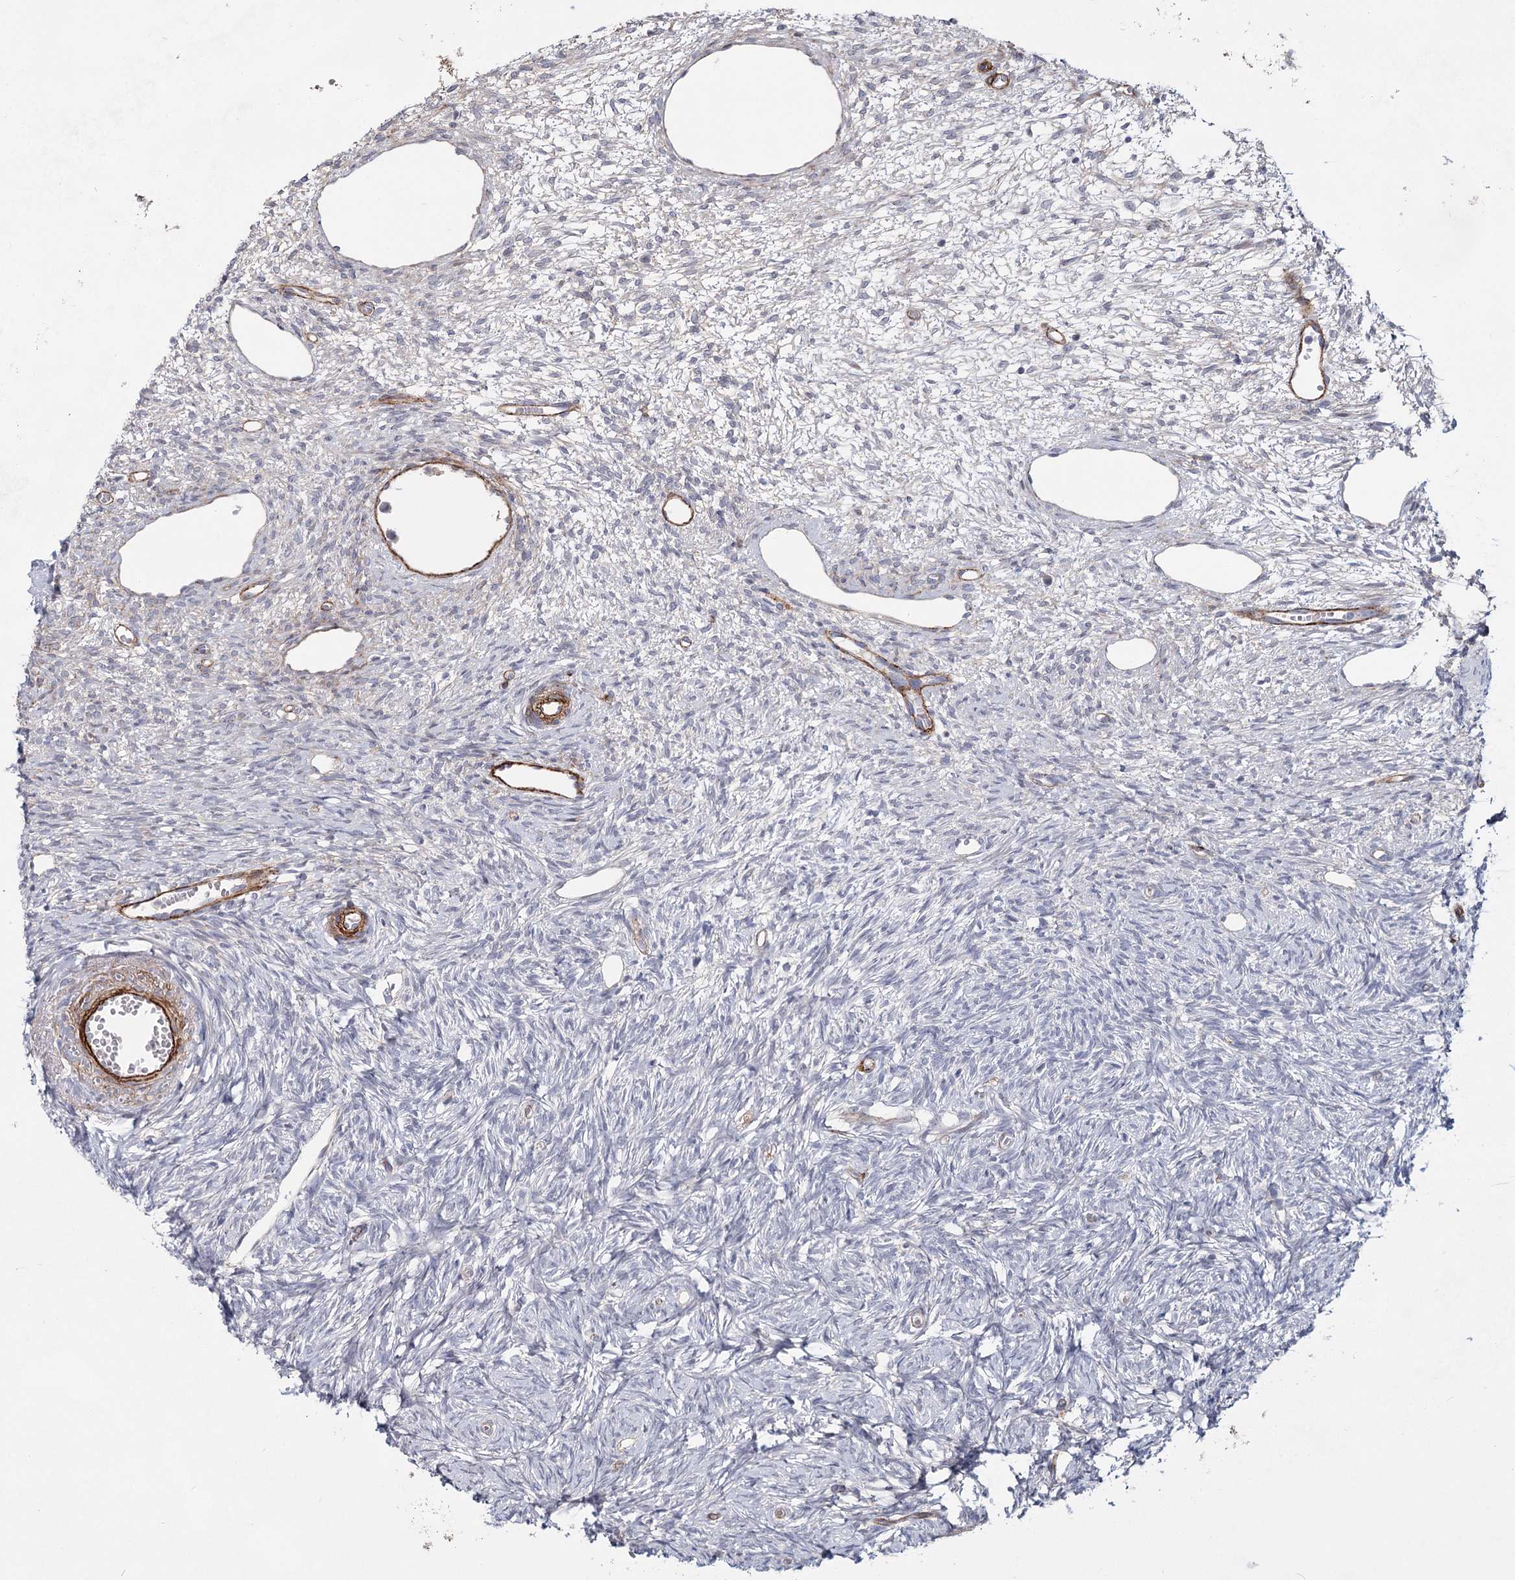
{"staining": {"intensity": "negative", "quantity": "none", "location": "none"}, "tissue": "ovary", "cell_type": "Ovarian stroma cells", "image_type": "normal", "snomed": [{"axis": "morphology", "description": "Normal tissue, NOS"}, {"axis": "topography", "description": "Ovary"}], "caption": "An IHC micrograph of unremarkable ovary is shown. There is no staining in ovarian stroma cells of ovary. (DAB (3,3'-diaminobenzidine) immunohistochemistry (IHC) with hematoxylin counter stain).", "gene": "ATL2", "patient": {"sex": "female", "age": 51}}